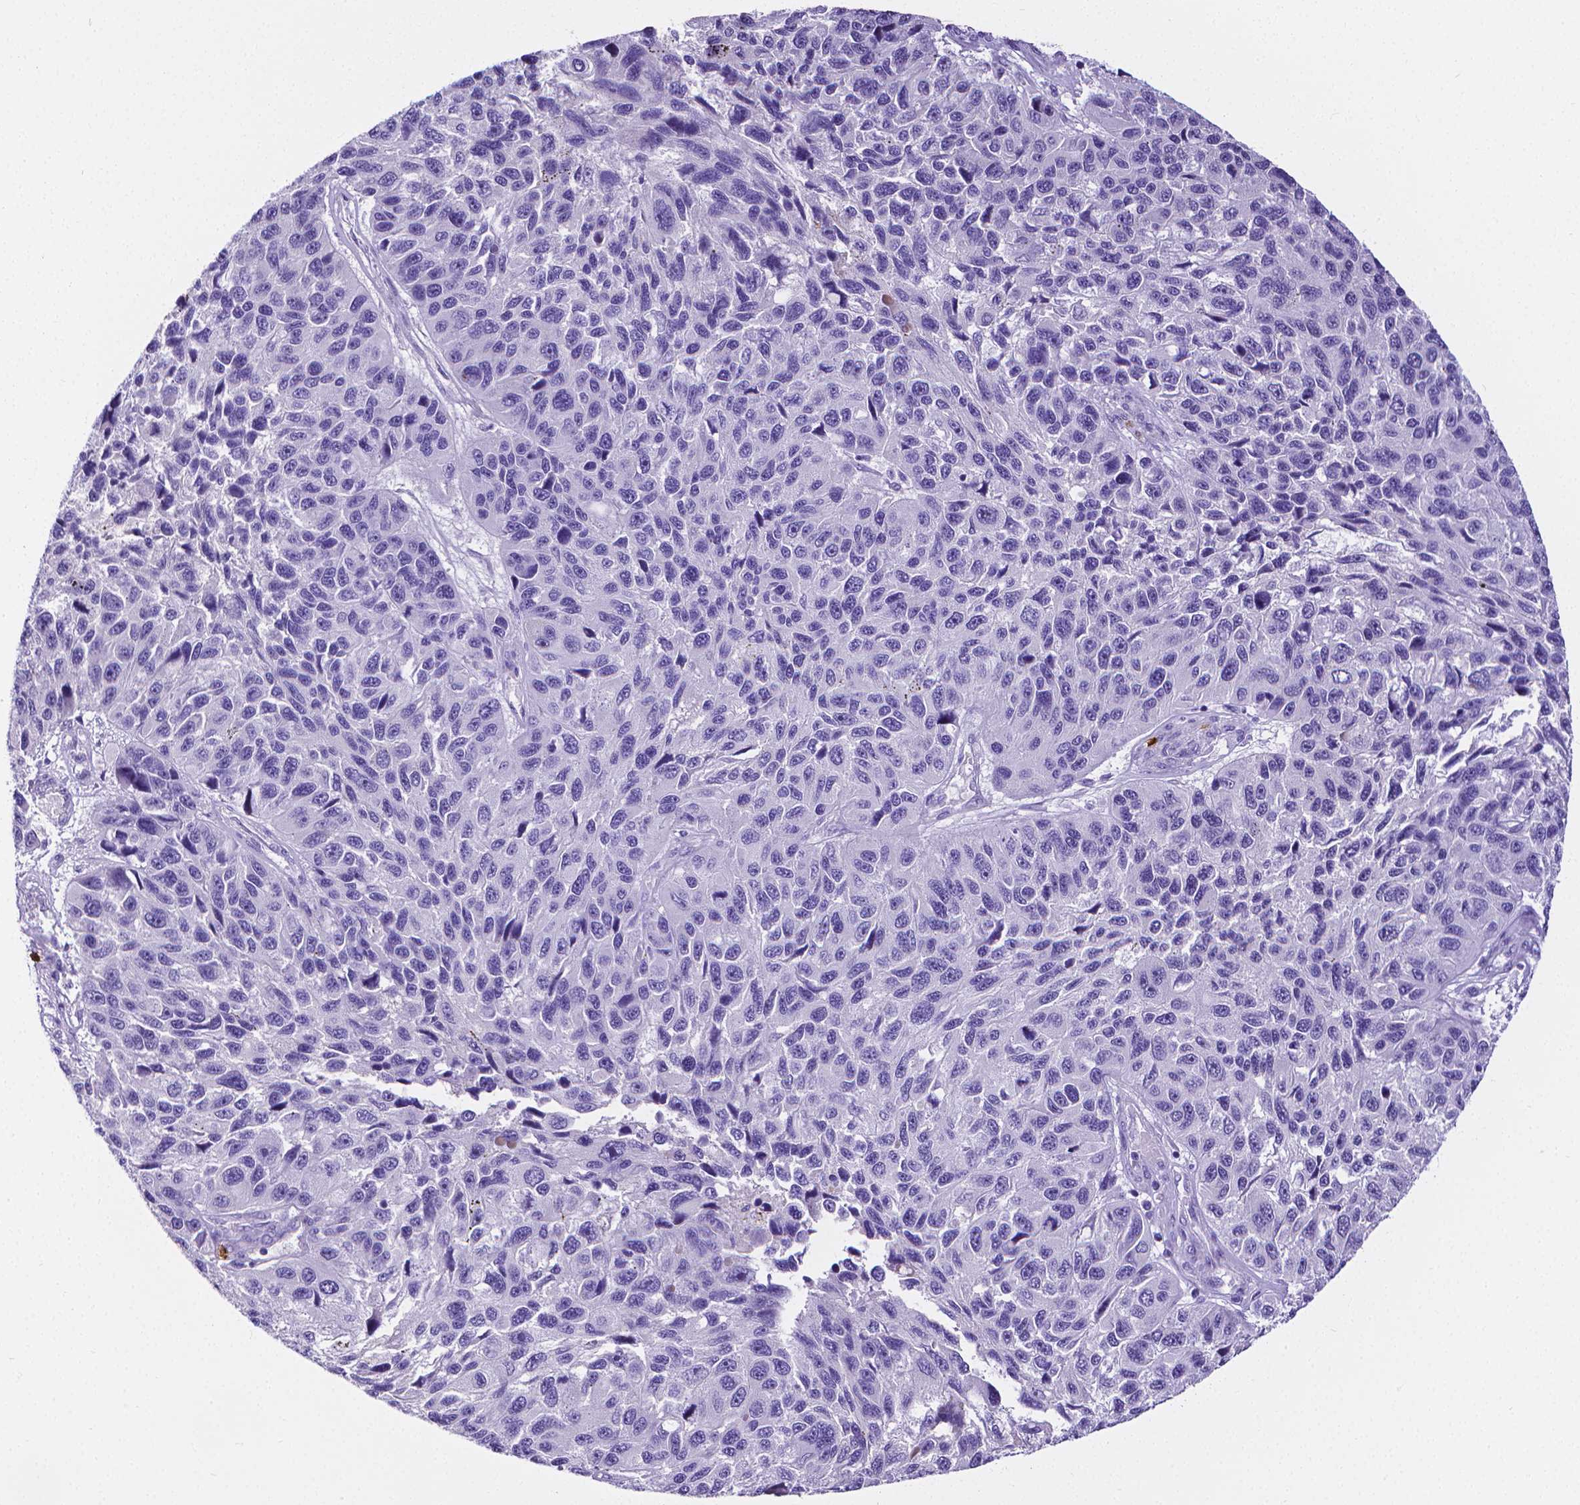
{"staining": {"intensity": "negative", "quantity": "none", "location": "none"}, "tissue": "melanoma", "cell_type": "Tumor cells", "image_type": "cancer", "snomed": [{"axis": "morphology", "description": "Malignant melanoma, NOS"}, {"axis": "topography", "description": "Skin"}], "caption": "High magnification brightfield microscopy of melanoma stained with DAB (brown) and counterstained with hematoxylin (blue): tumor cells show no significant positivity. (DAB (3,3'-diaminobenzidine) IHC, high magnification).", "gene": "MMP9", "patient": {"sex": "male", "age": 53}}